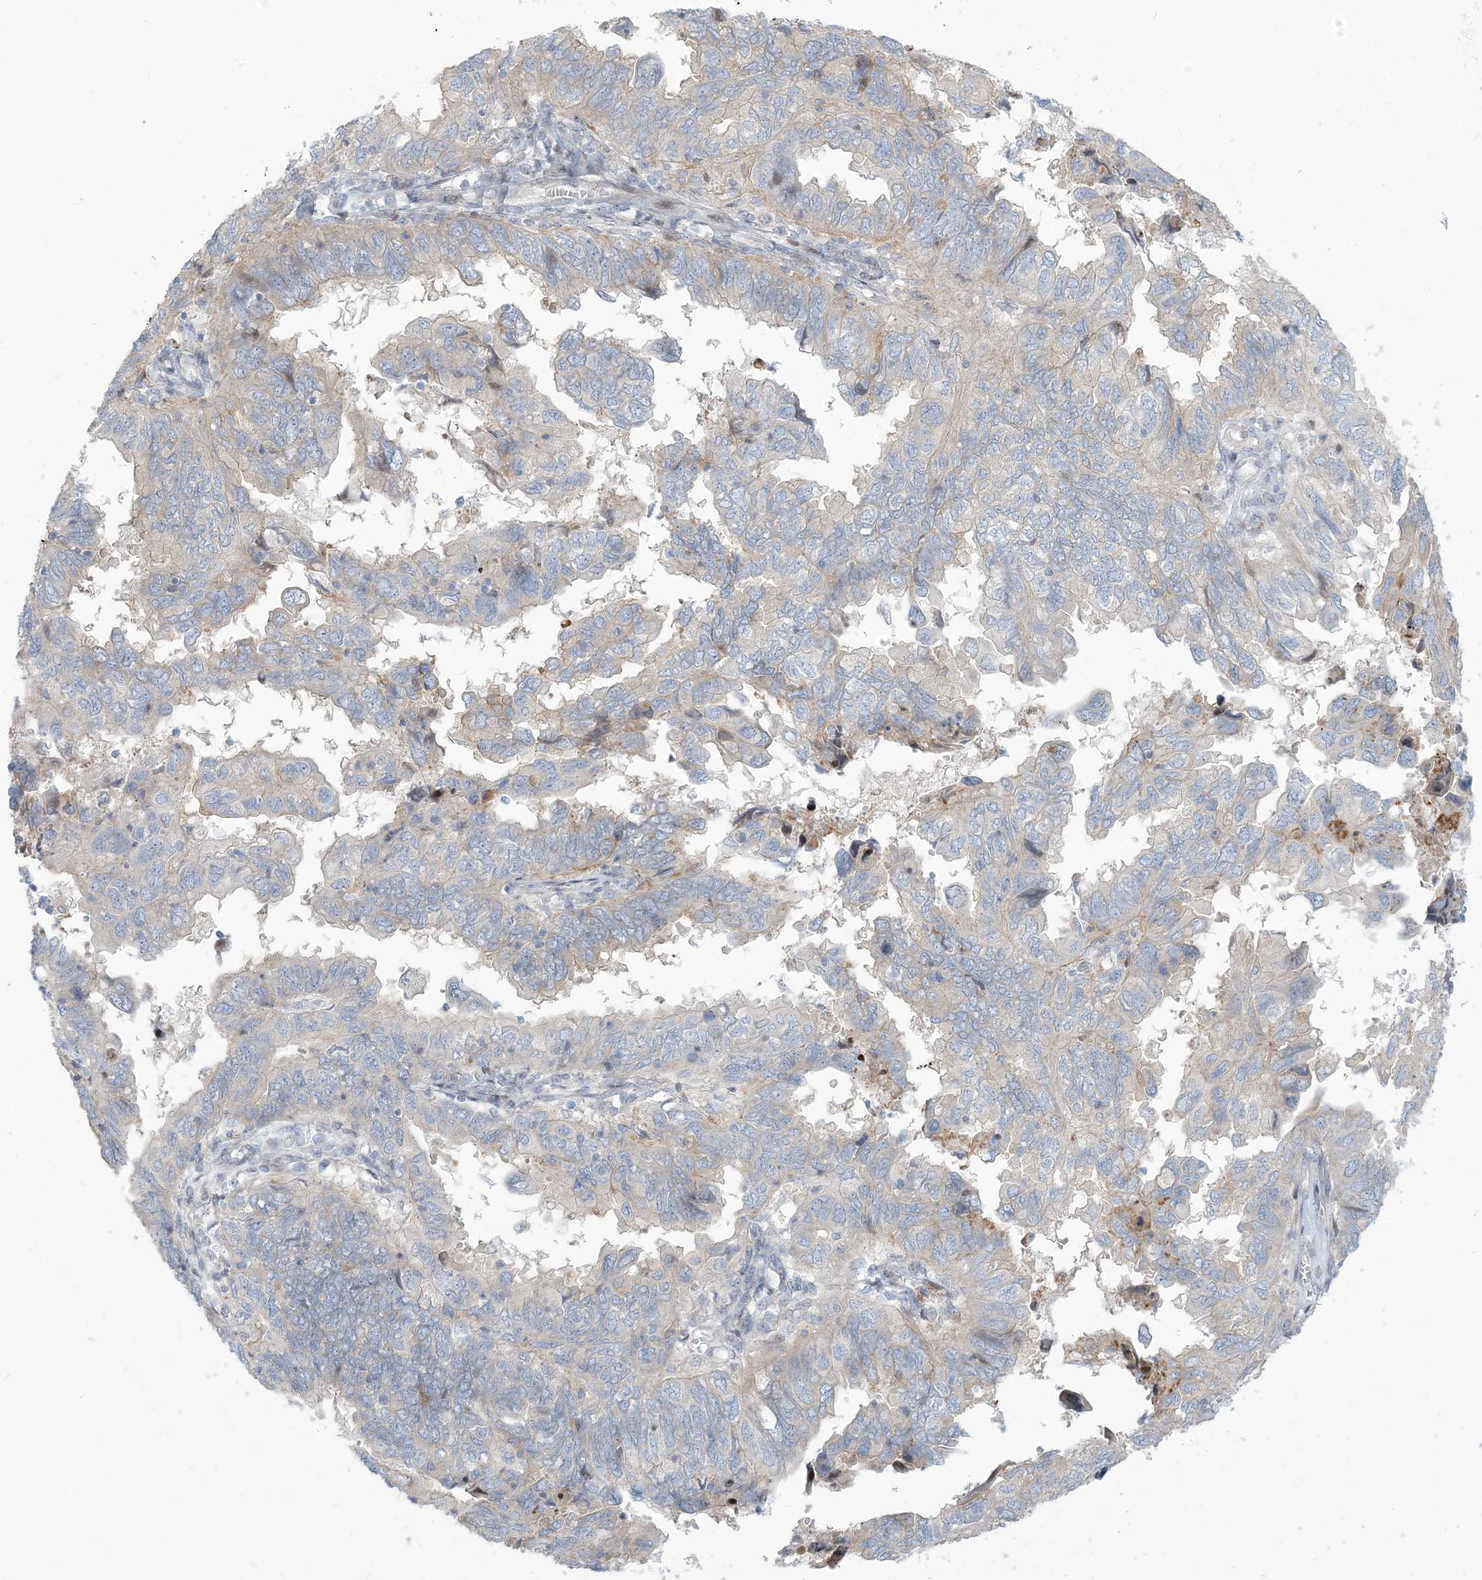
{"staining": {"intensity": "negative", "quantity": "none", "location": "none"}, "tissue": "endometrial cancer", "cell_type": "Tumor cells", "image_type": "cancer", "snomed": [{"axis": "morphology", "description": "Adenocarcinoma, NOS"}, {"axis": "topography", "description": "Uterus"}], "caption": "This is an IHC photomicrograph of human adenocarcinoma (endometrial). There is no positivity in tumor cells.", "gene": "AFTPH", "patient": {"sex": "female", "age": 77}}